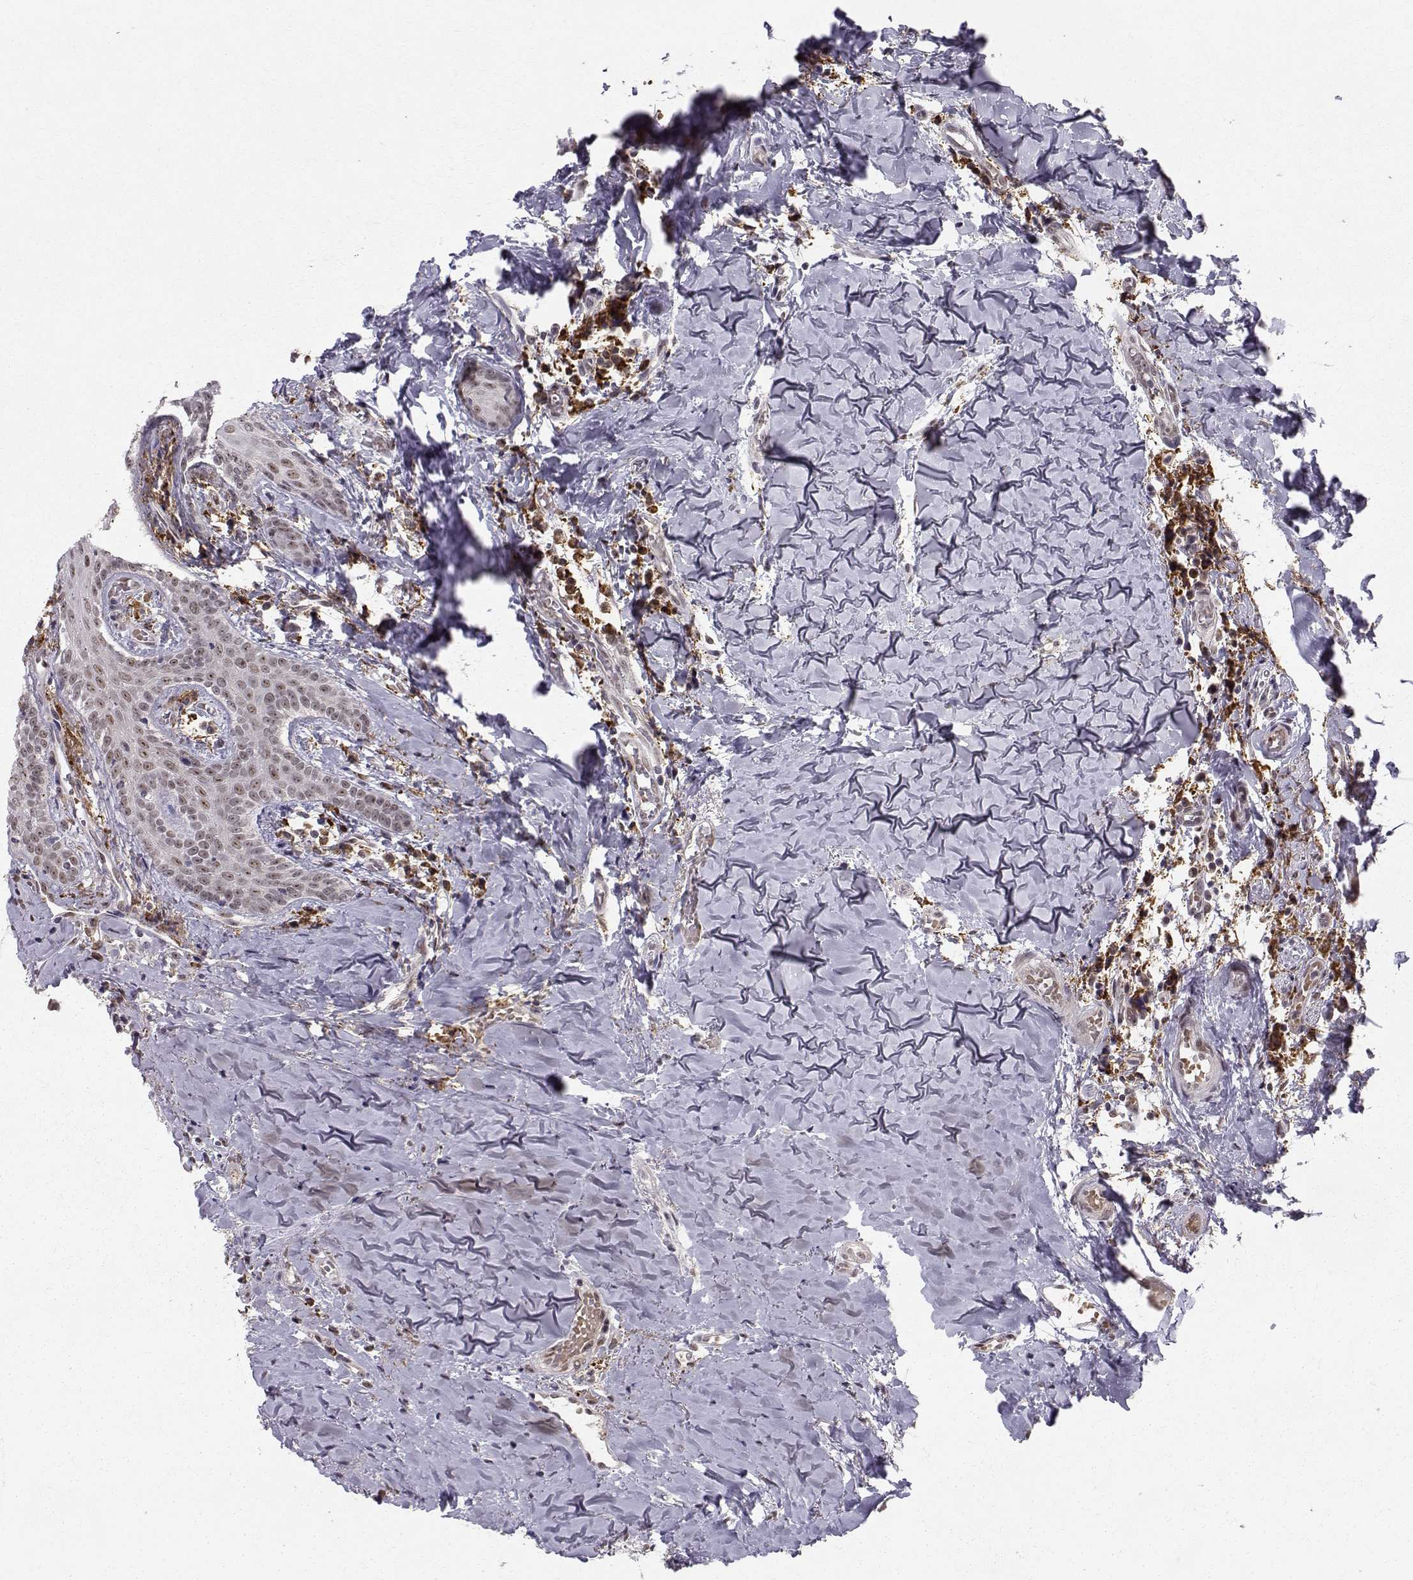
{"staining": {"intensity": "weak", "quantity": "<25%", "location": "nuclear"}, "tissue": "head and neck cancer", "cell_type": "Tumor cells", "image_type": "cancer", "snomed": [{"axis": "morphology", "description": "Normal tissue, NOS"}, {"axis": "morphology", "description": "Squamous cell carcinoma, NOS"}, {"axis": "topography", "description": "Oral tissue"}, {"axis": "topography", "description": "Salivary gland"}, {"axis": "topography", "description": "Head-Neck"}], "caption": "There is no significant staining in tumor cells of head and neck cancer (squamous cell carcinoma). Nuclei are stained in blue.", "gene": "RPP38", "patient": {"sex": "female", "age": 62}}